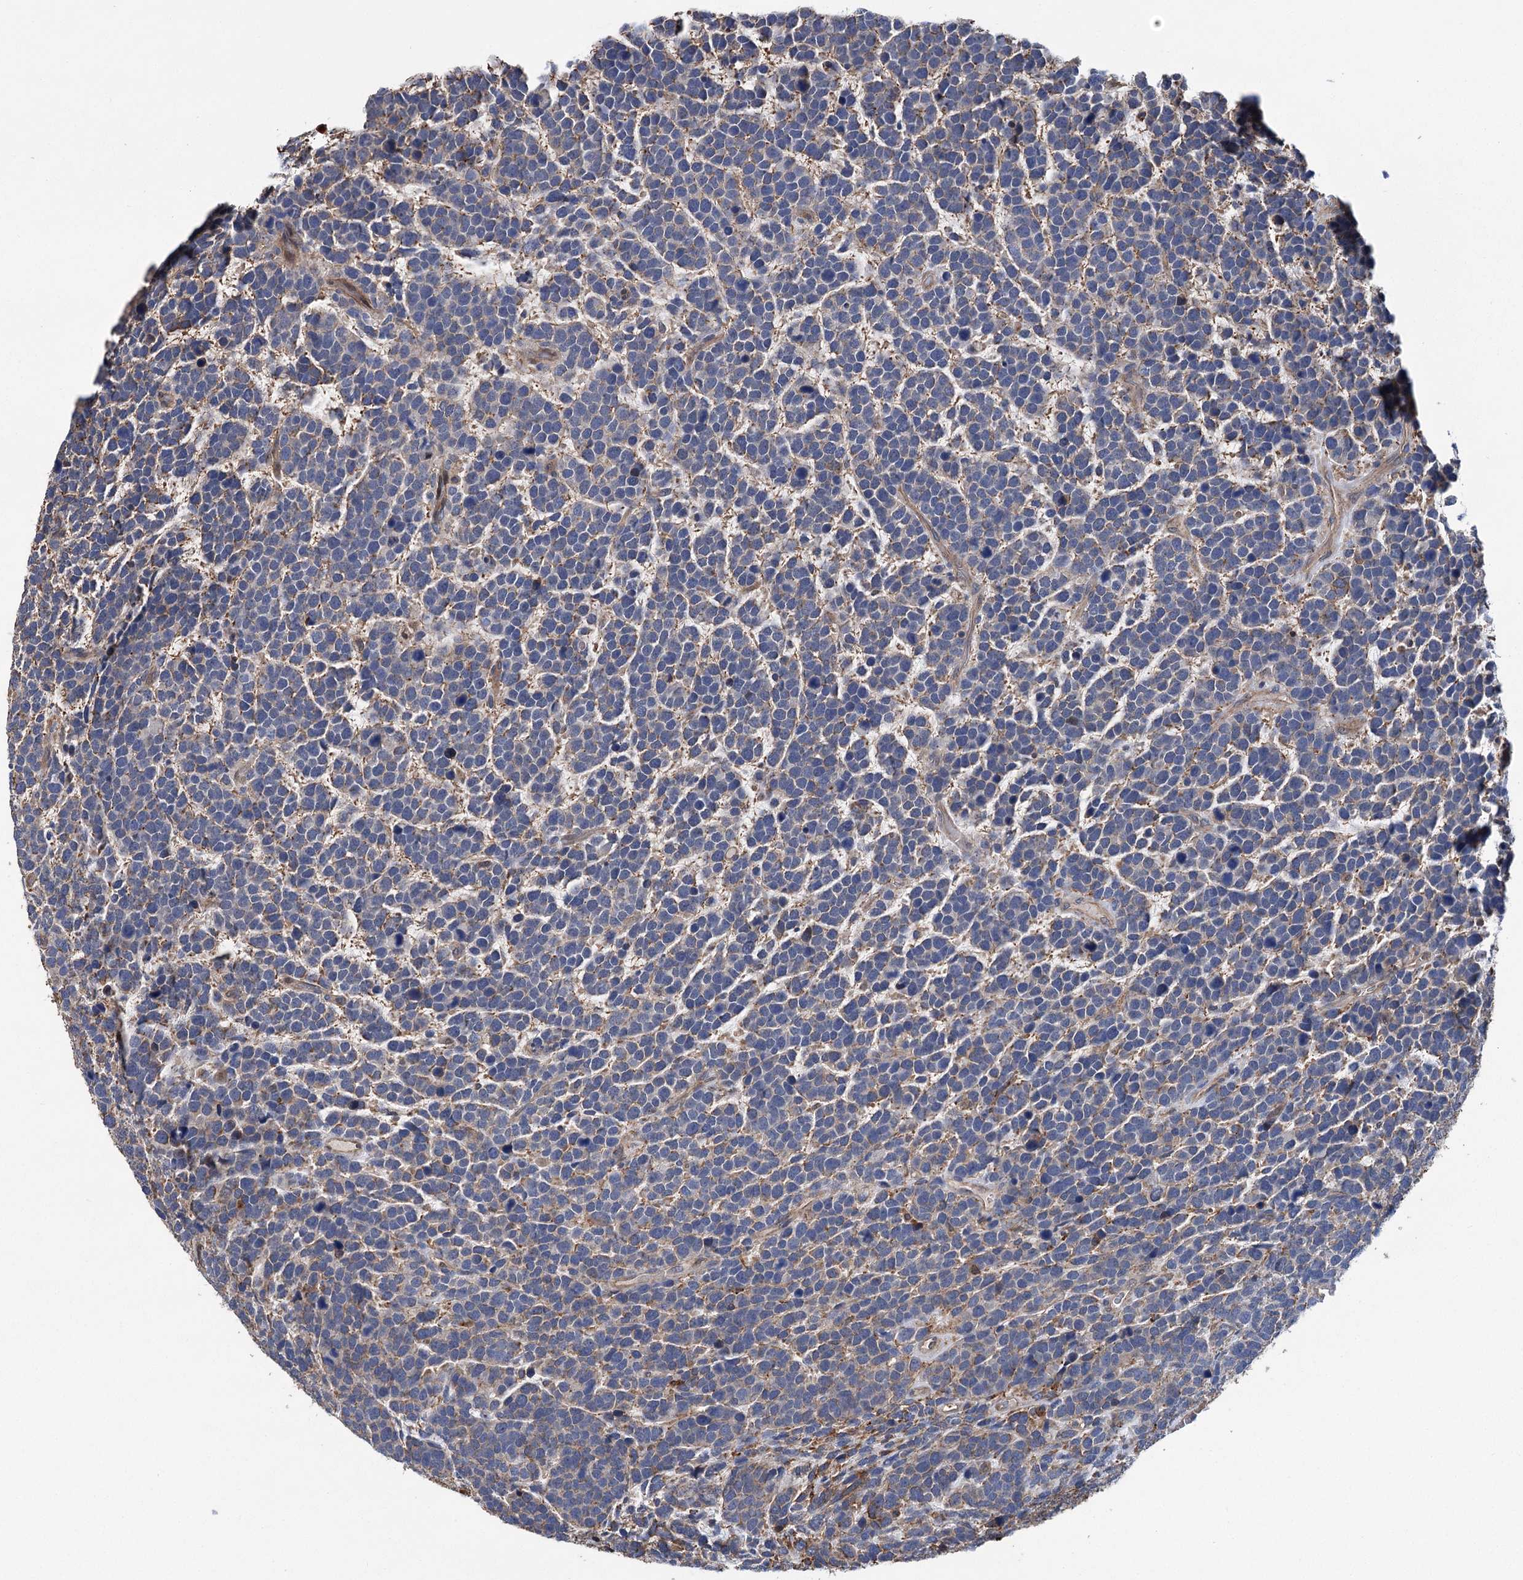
{"staining": {"intensity": "moderate", "quantity": "25%-75%", "location": "cytoplasmic/membranous"}, "tissue": "urothelial cancer", "cell_type": "Tumor cells", "image_type": "cancer", "snomed": [{"axis": "morphology", "description": "Urothelial carcinoma, High grade"}, {"axis": "topography", "description": "Urinary bladder"}], "caption": "A high-resolution histopathology image shows immunohistochemistry (IHC) staining of urothelial cancer, which displays moderate cytoplasmic/membranous expression in approximately 25%-75% of tumor cells.", "gene": "DPP3", "patient": {"sex": "female", "age": 82}}